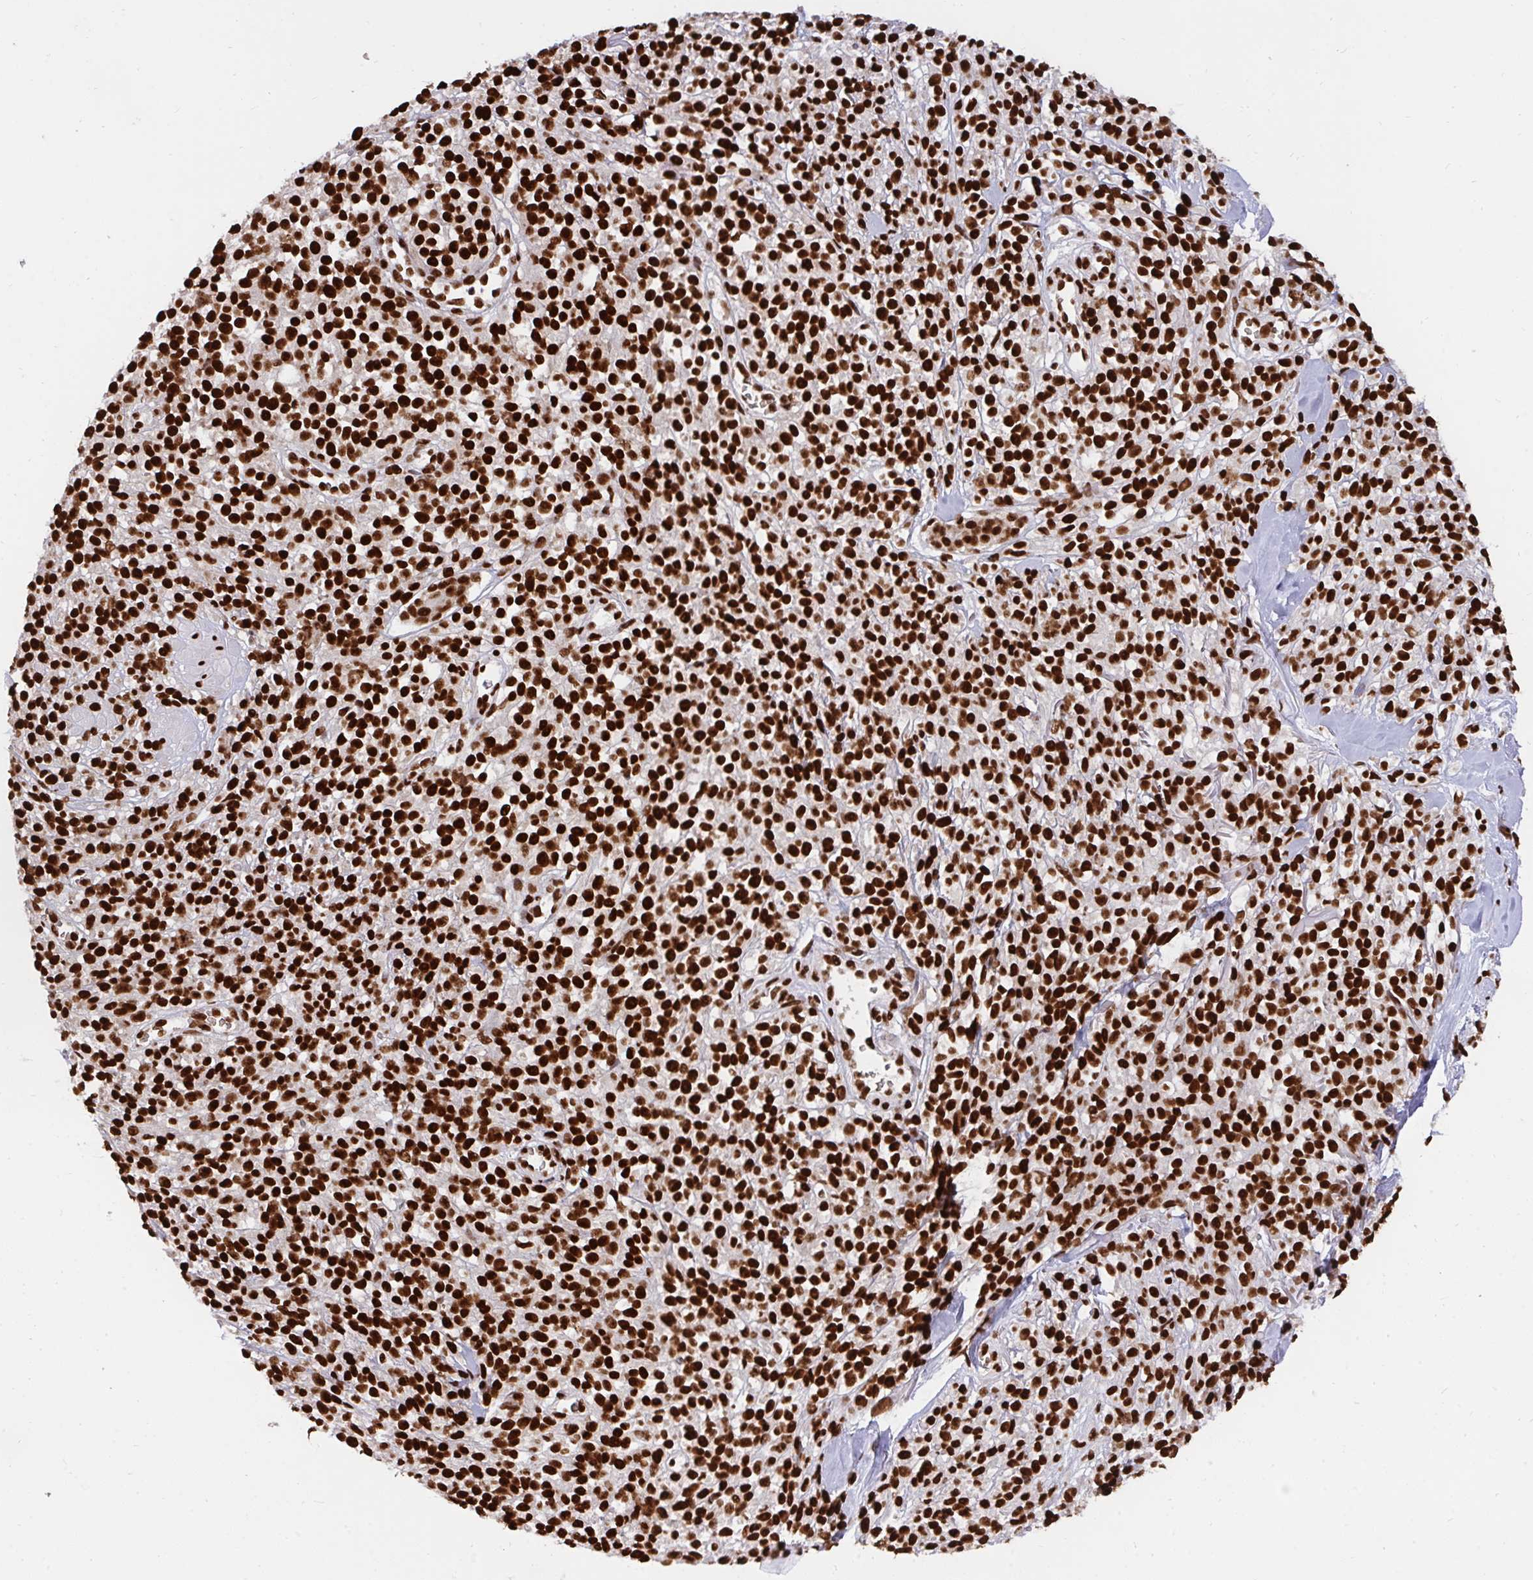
{"staining": {"intensity": "strong", "quantity": ">75%", "location": "nuclear"}, "tissue": "melanoma", "cell_type": "Tumor cells", "image_type": "cancer", "snomed": [{"axis": "morphology", "description": "Malignant melanoma, NOS"}, {"axis": "topography", "description": "Skin"}, {"axis": "topography", "description": "Skin of trunk"}], "caption": "Tumor cells show strong nuclear expression in approximately >75% of cells in melanoma.", "gene": "HNRNPL", "patient": {"sex": "male", "age": 74}}